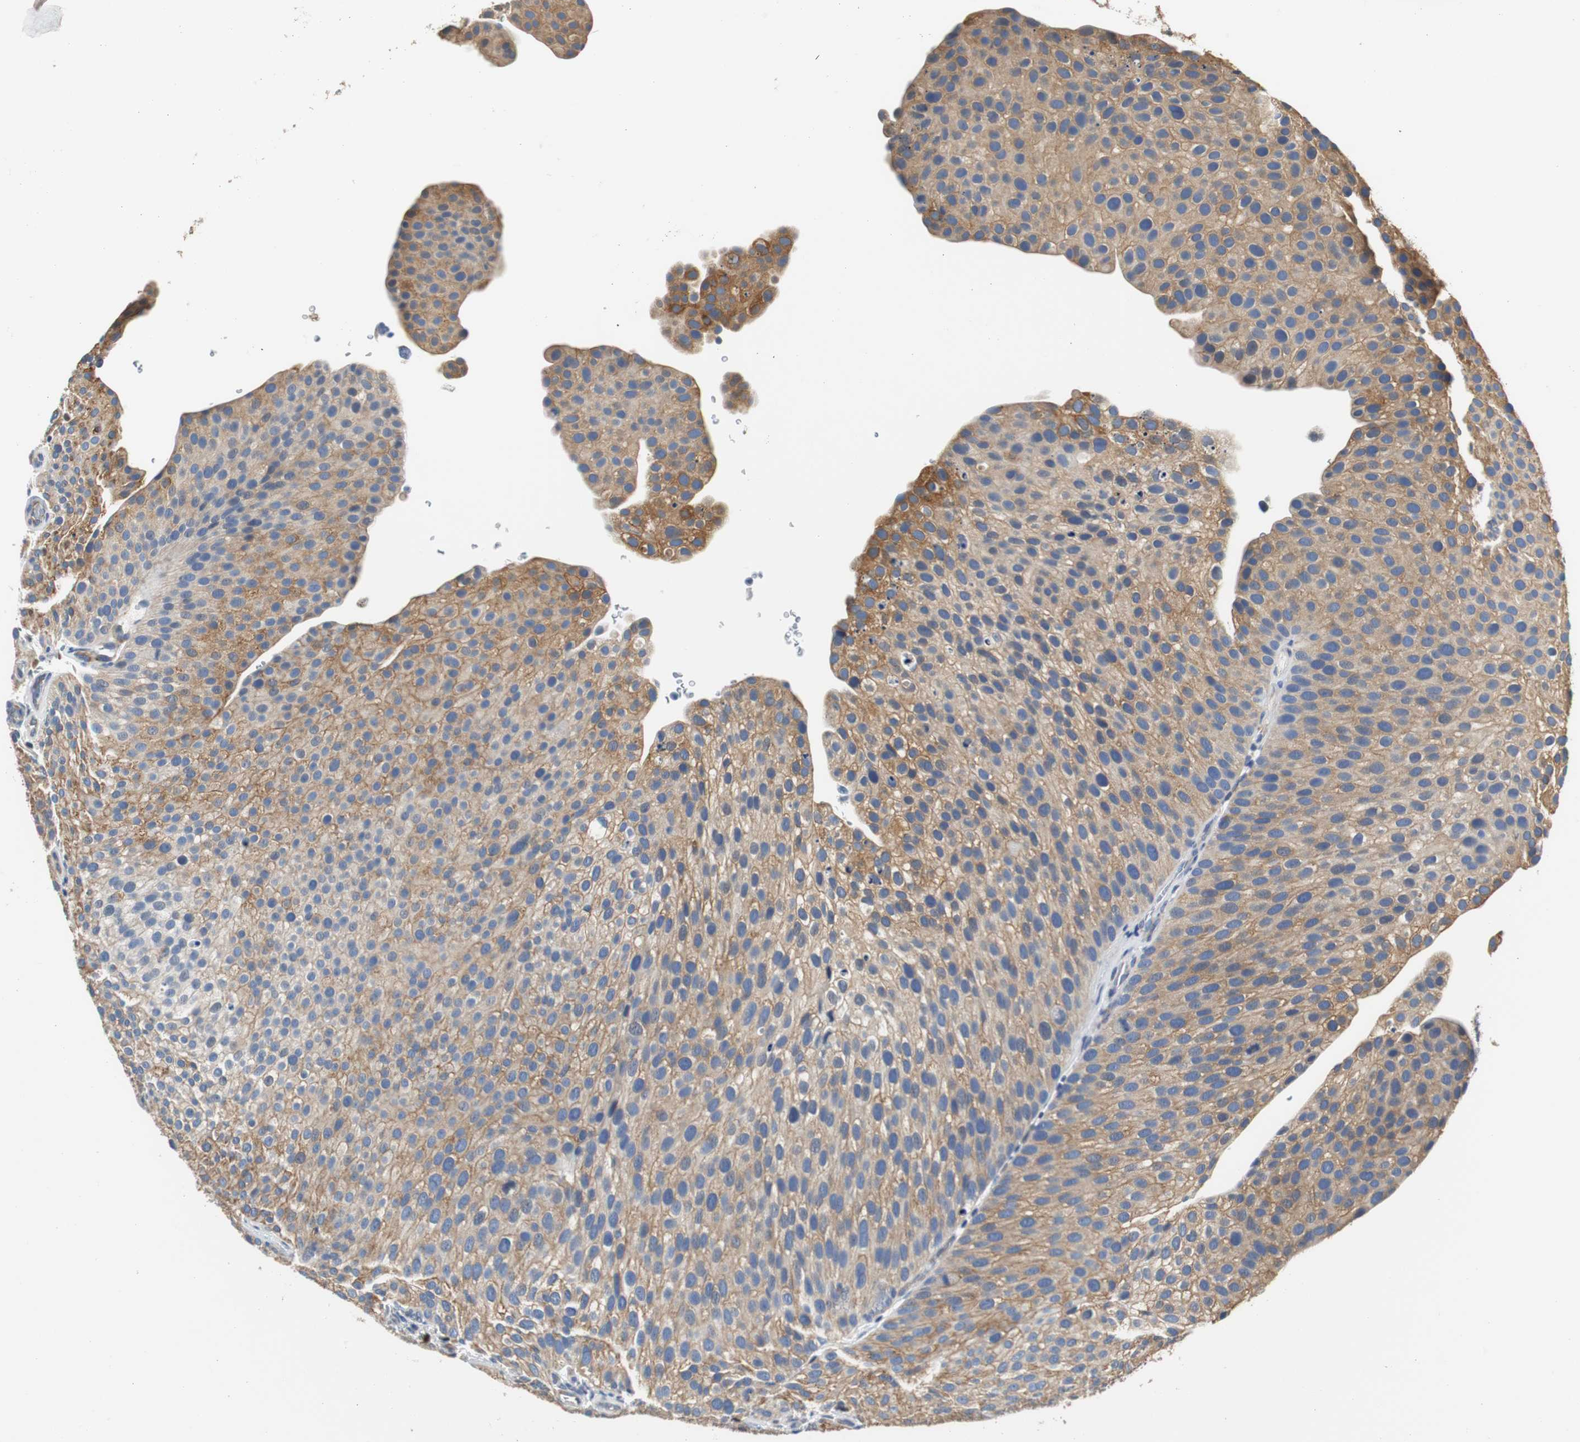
{"staining": {"intensity": "moderate", "quantity": ">75%", "location": "cytoplasmic/membranous"}, "tissue": "urothelial cancer", "cell_type": "Tumor cells", "image_type": "cancer", "snomed": [{"axis": "morphology", "description": "Urothelial carcinoma, Low grade"}, {"axis": "topography", "description": "Smooth muscle"}, {"axis": "topography", "description": "Urinary bladder"}], "caption": "Tumor cells demonstrate medium levels of moderate cytoplasmic/membranous positivity in about >75% of cells in urothelial carcinoma (low-grade).", "gene": "PCK1", "patient": {"sex": "male", "age": 60}}